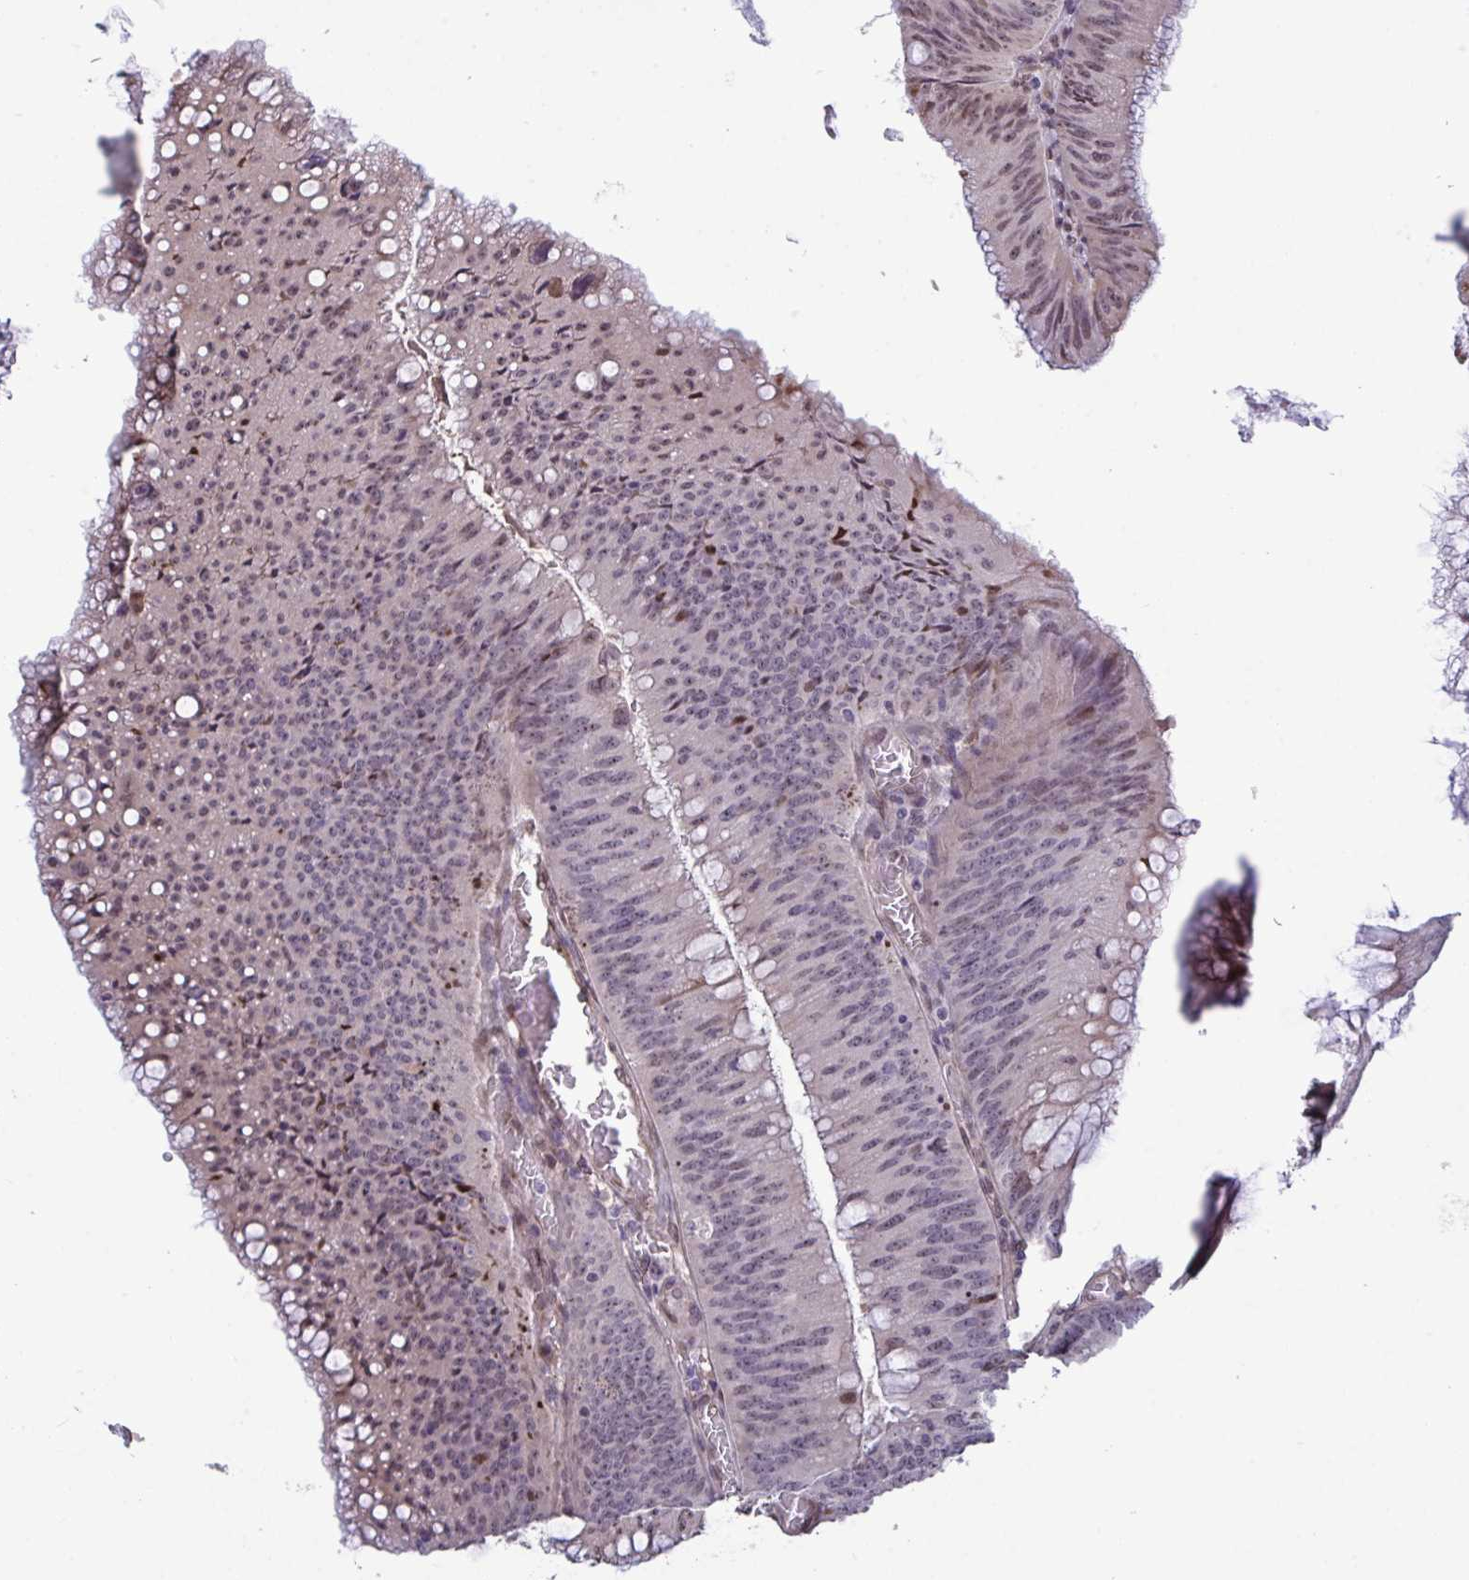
{"staining": {"intensity": "moderate", "quantity": "<25%", "location": "nuclear"}, "tissue": "colorectal cancer", "cell_type": "Tumor cells", "image_type": "cancer", "snomed": [{"axis": "morphology", "description": "Adenocarcinoma, NOS"}, {"axis": "topography", "description": "Rectum"}], "caption": "The photomicrograph exhibits immunohistochemical staining of adenocarcinoma (colorectal). There is moderate nuclear positivity is appreciated in approximately <25% of tumor cells.", "gene": "PELI2", "patient": {"sex": "female", "age": 72}}